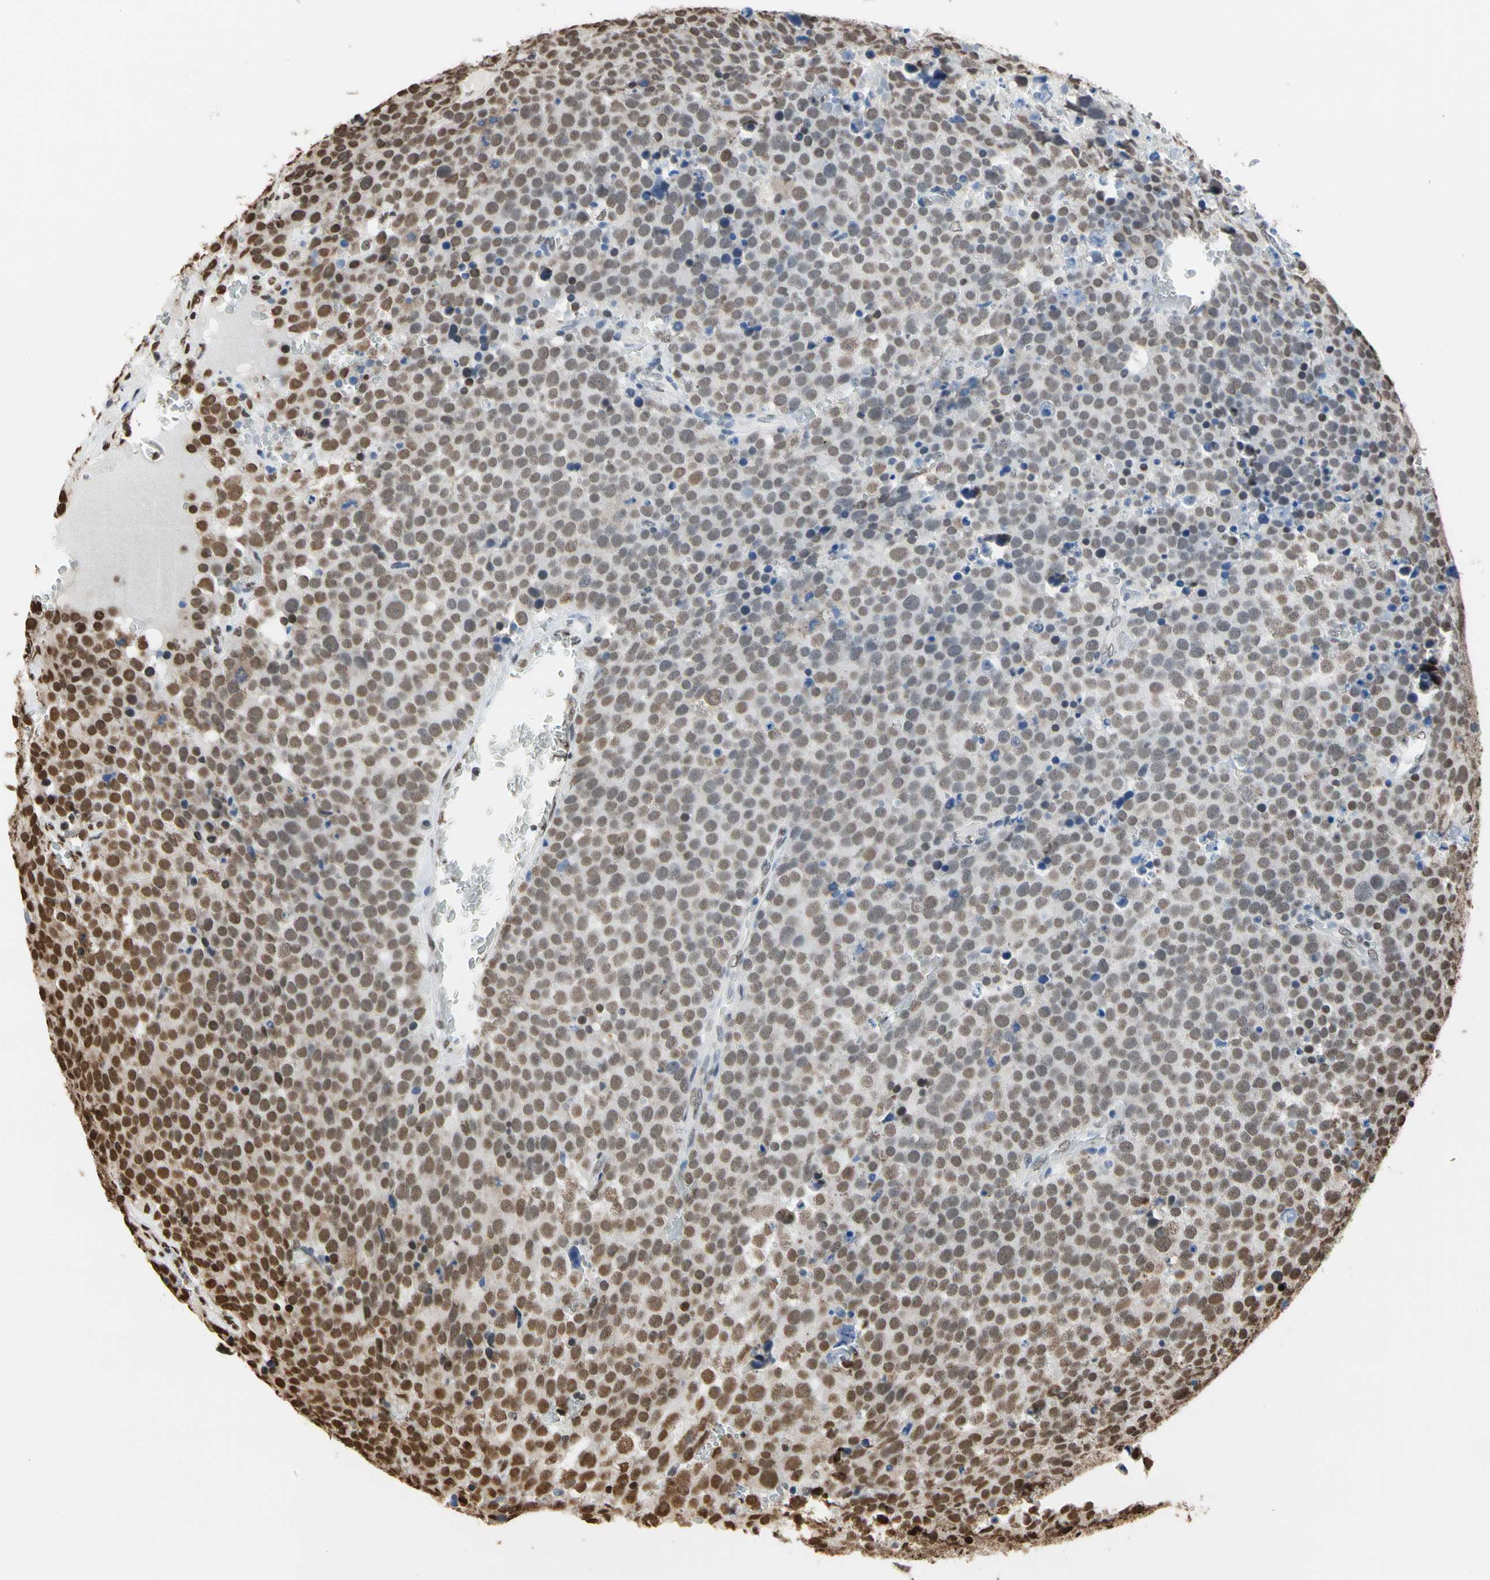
{"staining": {"intensity": "strong", "quantity": "25%-75%", "location": "nuclear"}, "tissue": "testis cancer", "cell_type": "Tumor cells", "image_type": "cancer", "snomed": [{"axis": "morphology", "description": "Seminoma, NOS"}, {"axis": "topography", "description": "Testis"}], "caption": "Immunohistochemistry staining of testis cancer, which displays high levels of strong nuclear expression in approximately 25%-75% of tumor cells indicating strong nuclear protein staining. The staining was performed using DAB (brown) for protein detection and nuclei were counterstained in hematoxylin (blue).", "gene": "HNRNPK", "patient": {"sex": "male", "age": 71}}